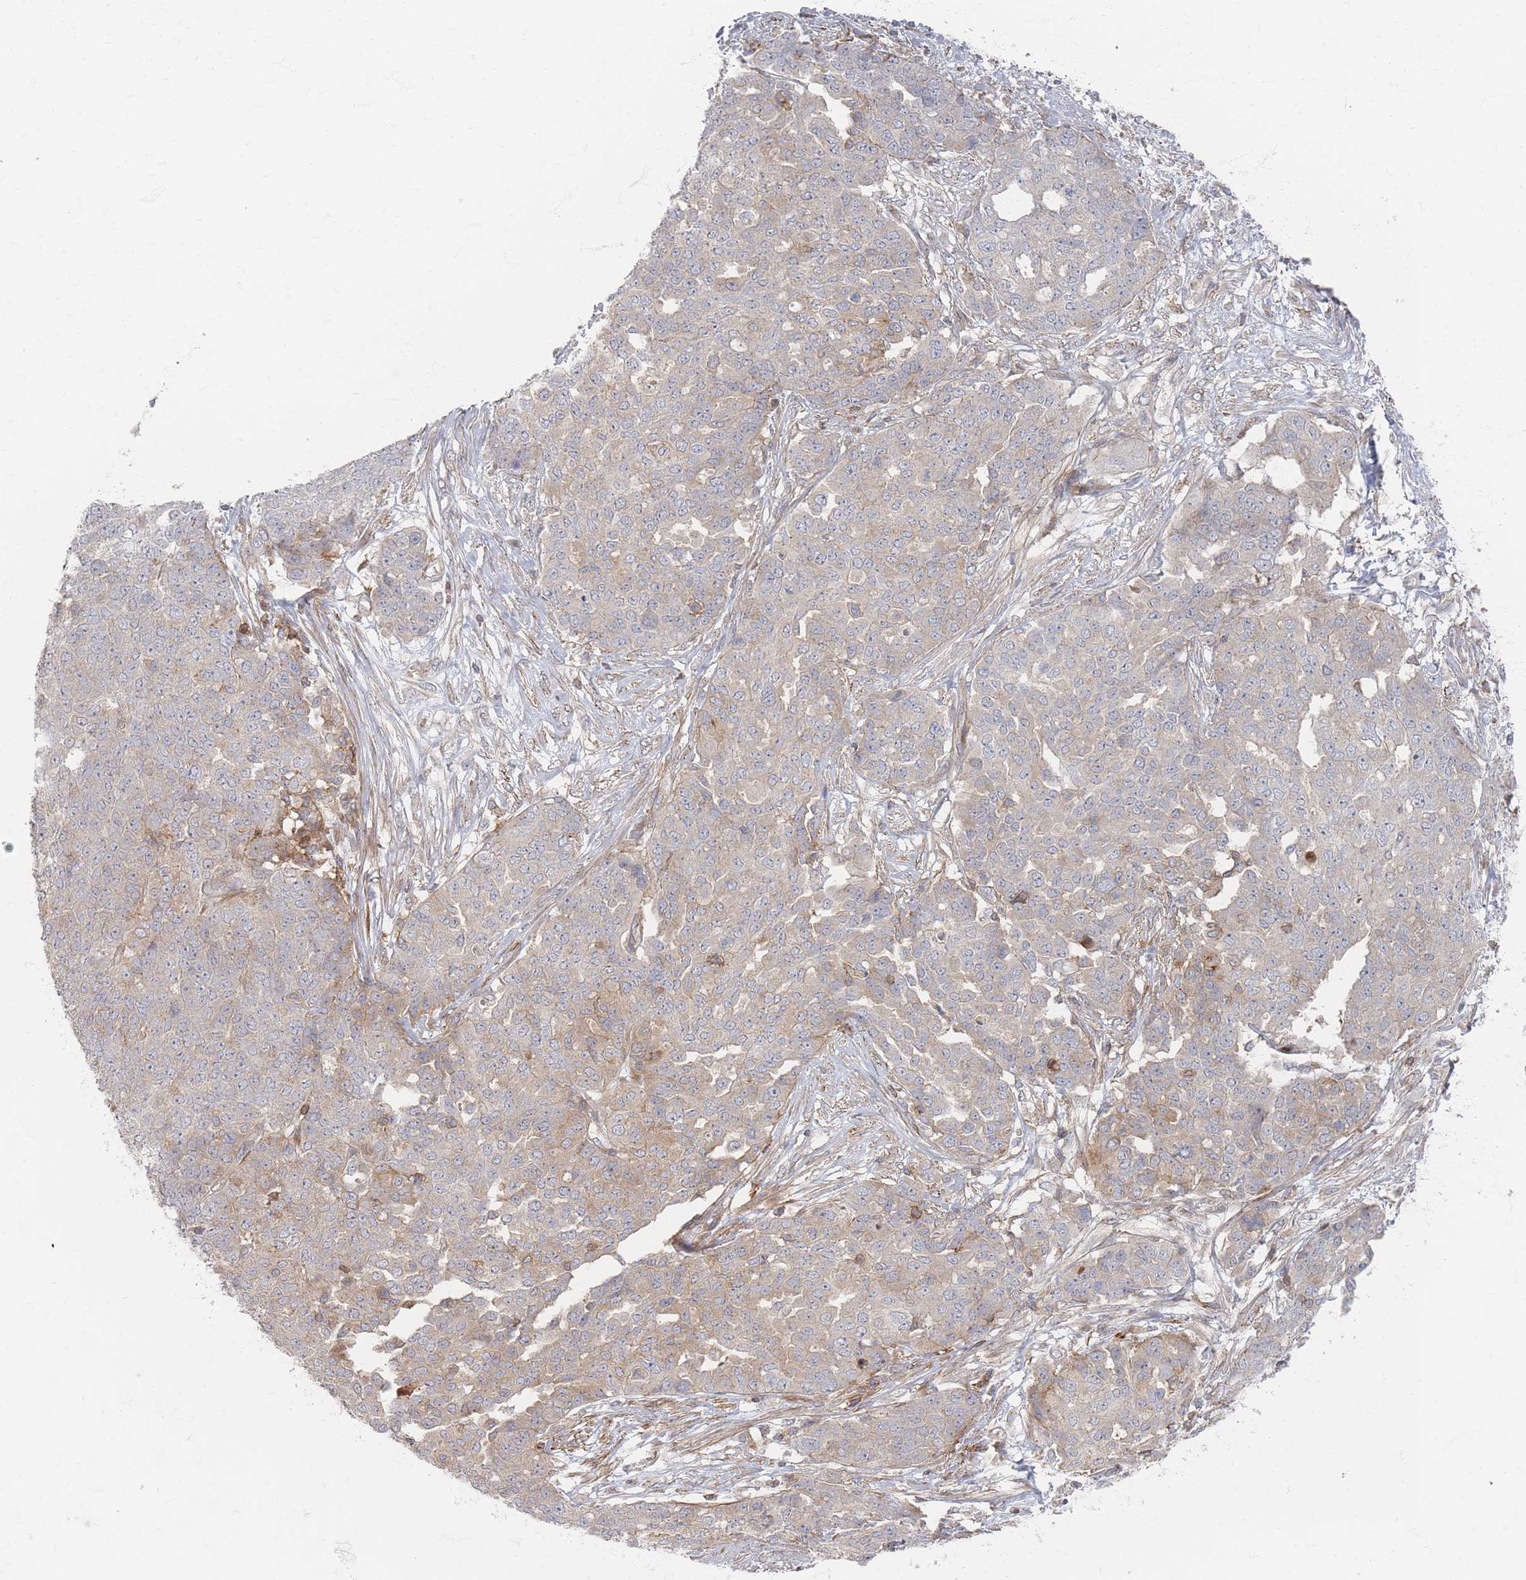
{"staining": {"intensity": "weak", "quantity": "25%-75%", "location": "cytoplasmic/membranous"}, "tissue": "ovarian cancer", "cell_type": "Tumor cells", "image_type": "cancer", "snomed": [{"axis": "morphology", "description": "Cystadenocarcinoma, serous, NOS"}, {"axis": "topography", "description": "Soft tissue"}, {"axis": "topography", "description": "Ovary"}], "caption": "Serous cystadenocarcinoma (ovarian) stained with a protein marker exhibits weak staining in tumor cells.", "gene": "ZNF852", "patient": {"sex": "female", "age": 57}}